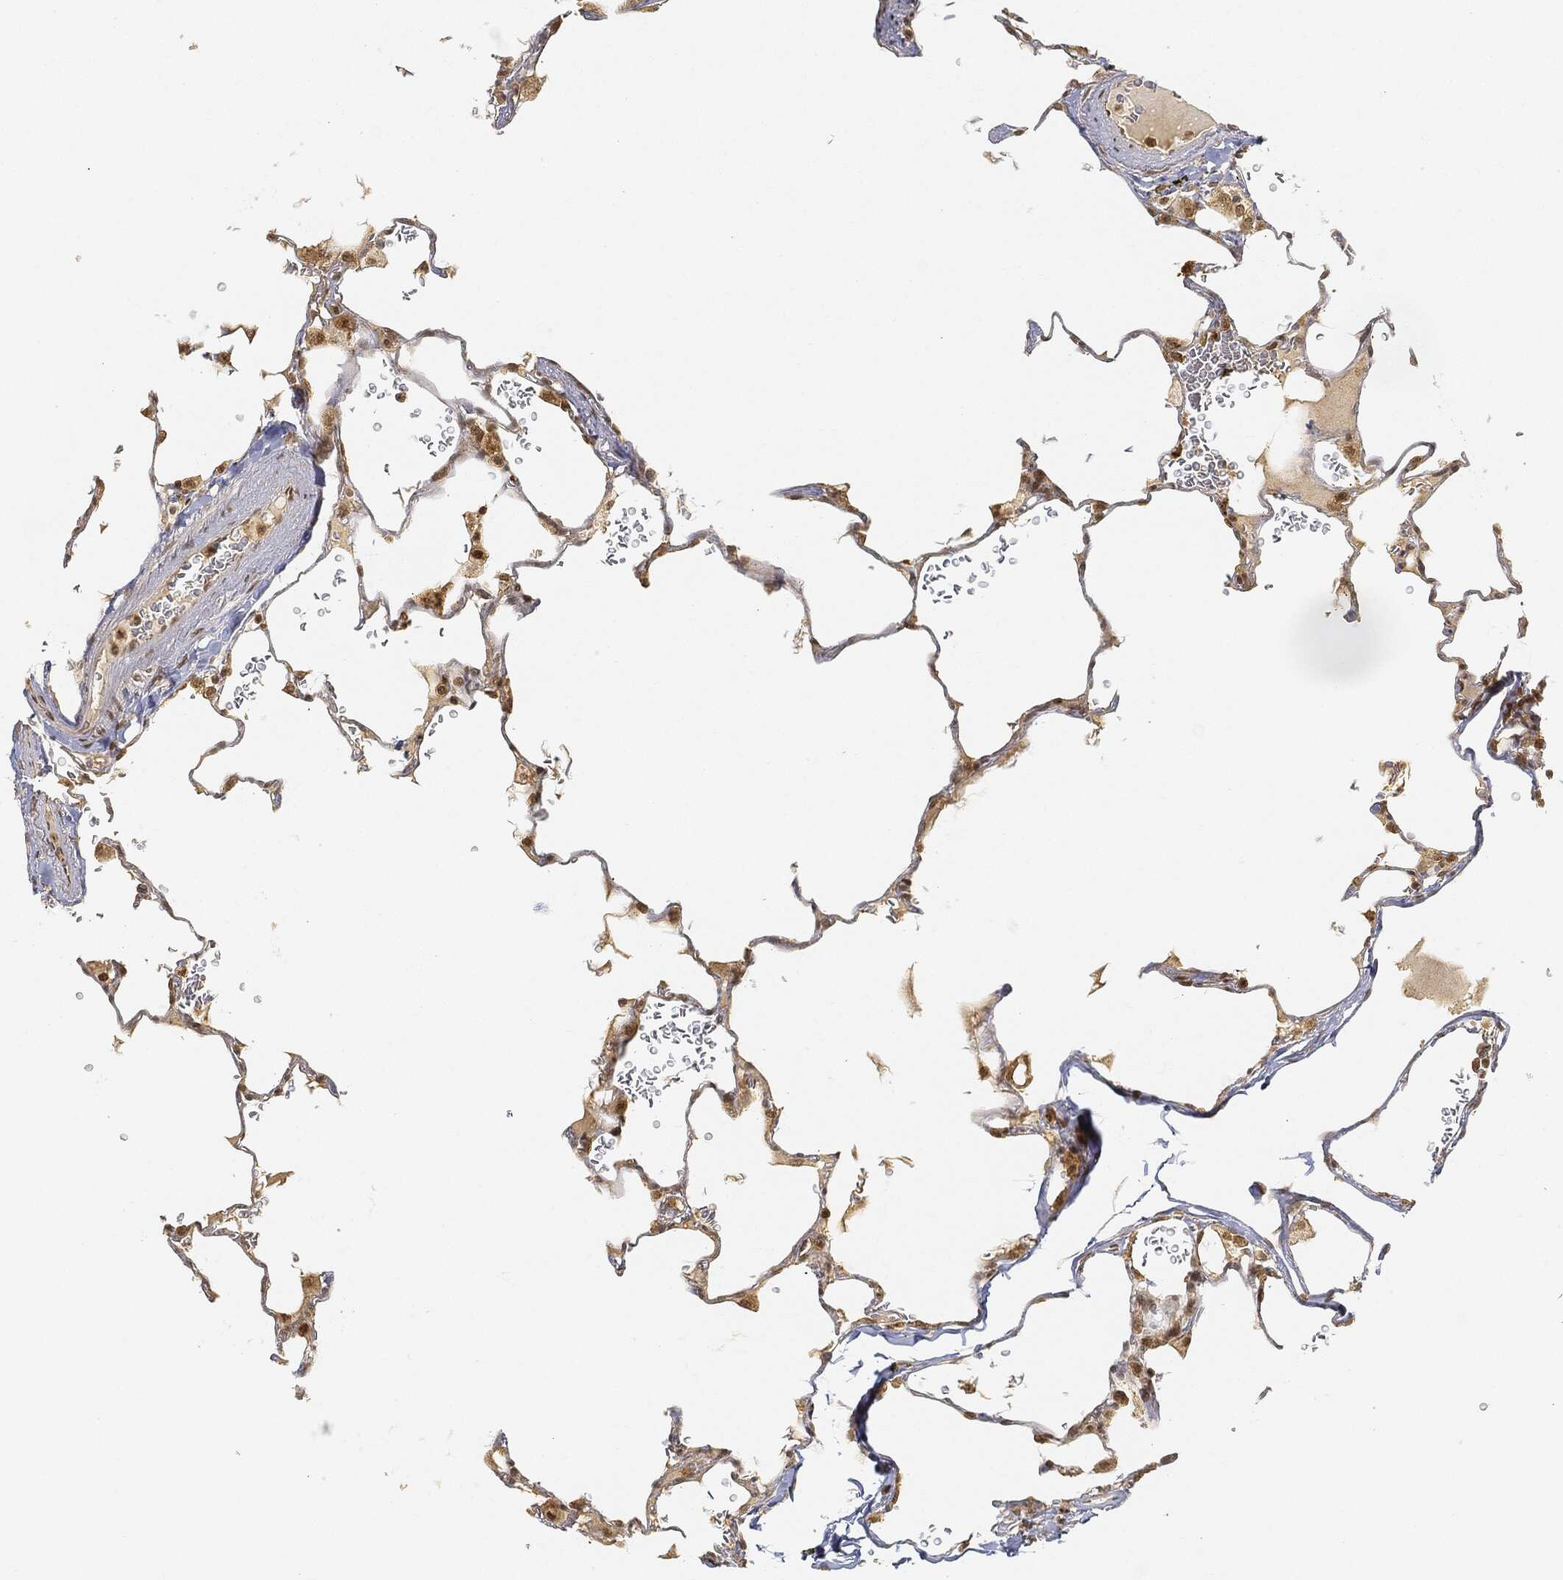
{"staining": {"intensity": "negative", "quantity": "none", "location": "none"}, "tissue": "lung", "cell_type": "Alveolar cells", "image_type": "normal", "snomed": [{"axis": "morphology", "description": "Normal tissue, NOS"}, {"axis": "morphology", "description": "Adenocarcinoma, metastatic, NOS"}, {"axis": "topography", "description": "Lung"}], "caption": "IHC of unremarkable human lung exhibits no expression in alveolar cells.", "gene": "CIB1", "patient": {"sex": "male", "age": 45}}